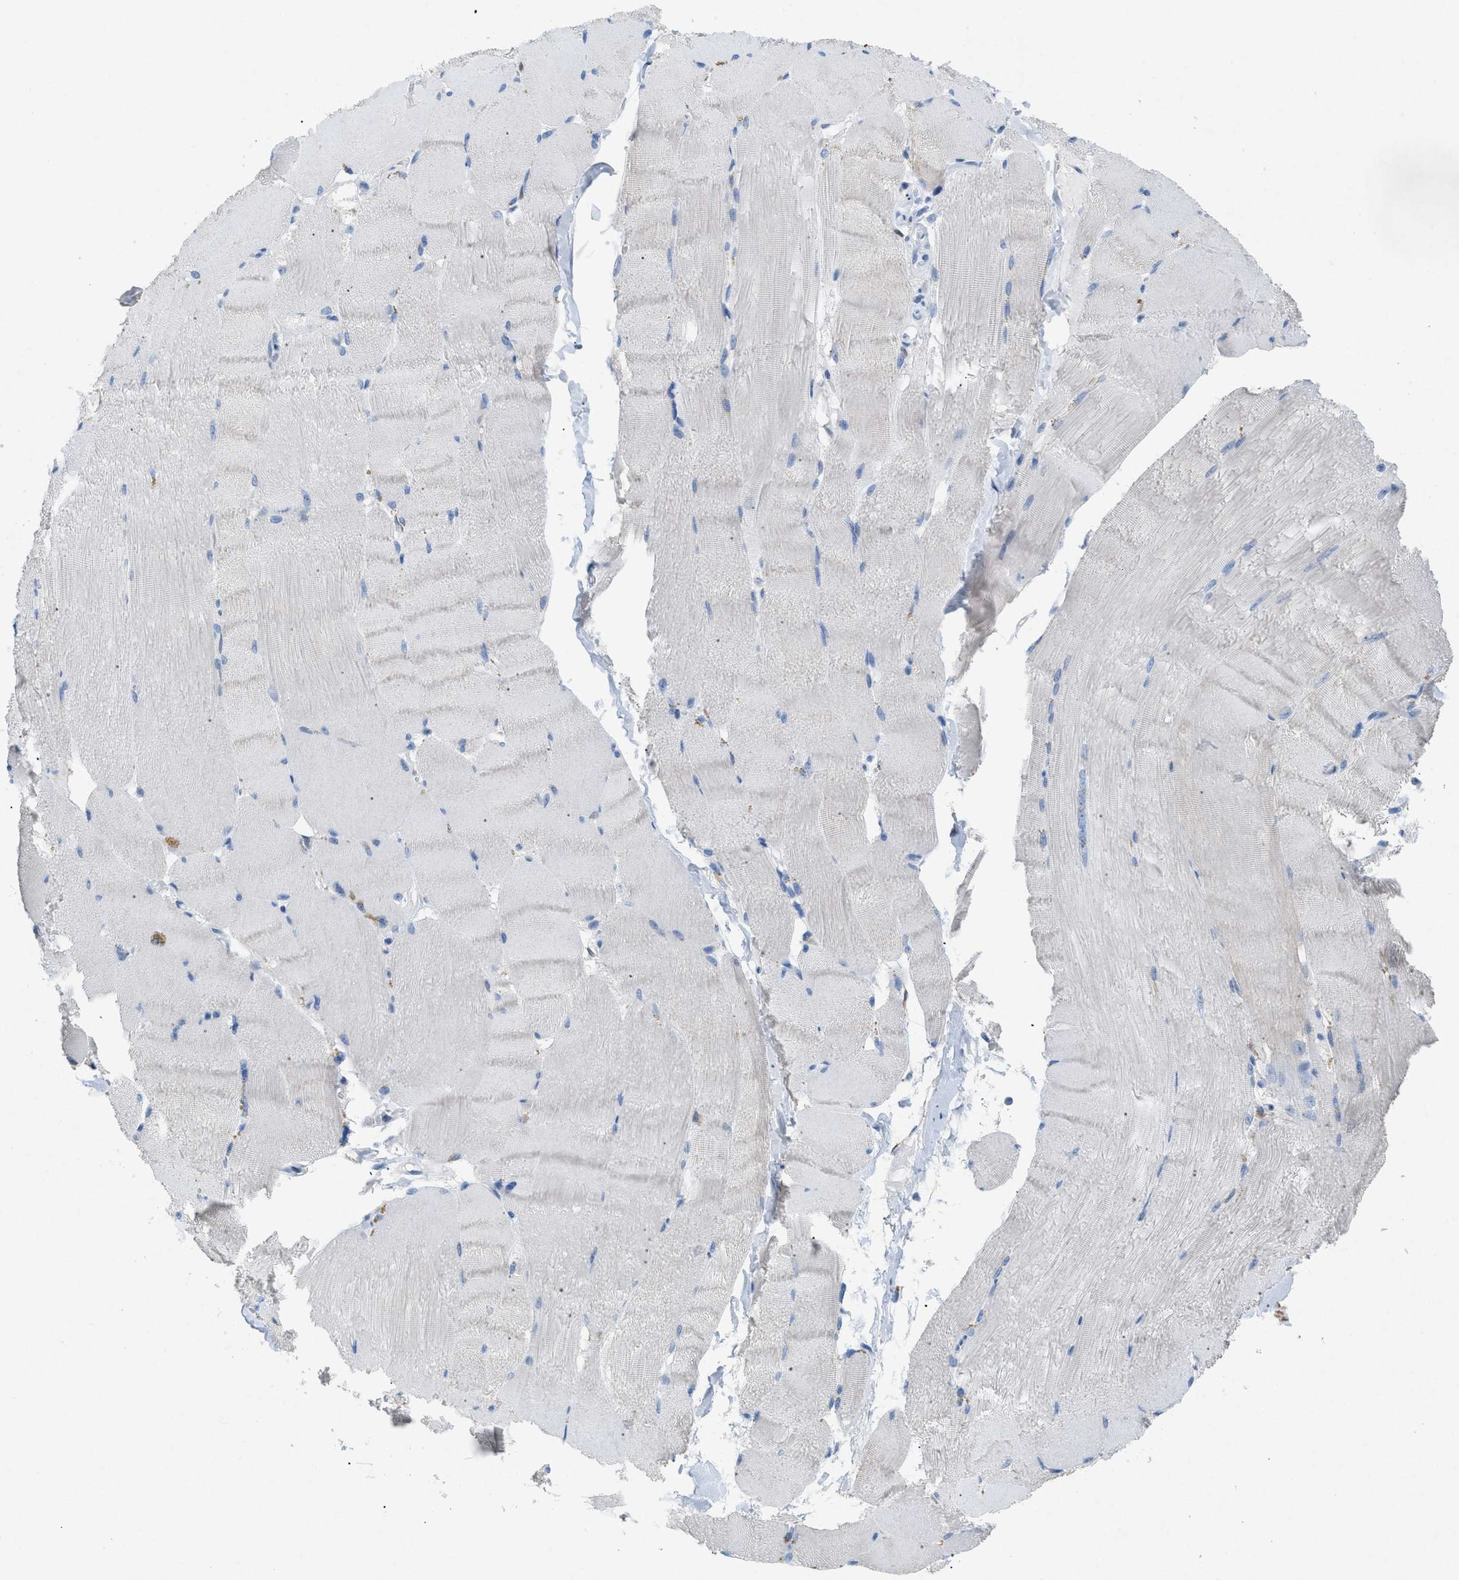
{"staining": {"intensity": "negative", "quantity": "none", "location": "none"}, "tissue": "skeletal muscle", "cell_type": "Myocytes", "image_type": "normal", "snomed": [{"axis": "morphology", "description": "Normal tissue, NOS"}, {"axis": "topography", "description": "Skin"}, {"axis": "topography", "description": "Skeletal muscle"}], "caption": "Photomicrograph shows no protein expression in myocytes of benign skeletal muscle. (Brightfield microscopy of DAB immunohistochemistry (IHC) at high magnification).", "gene": "TASOR", "patient": {"sex": "male", "age": 83}}